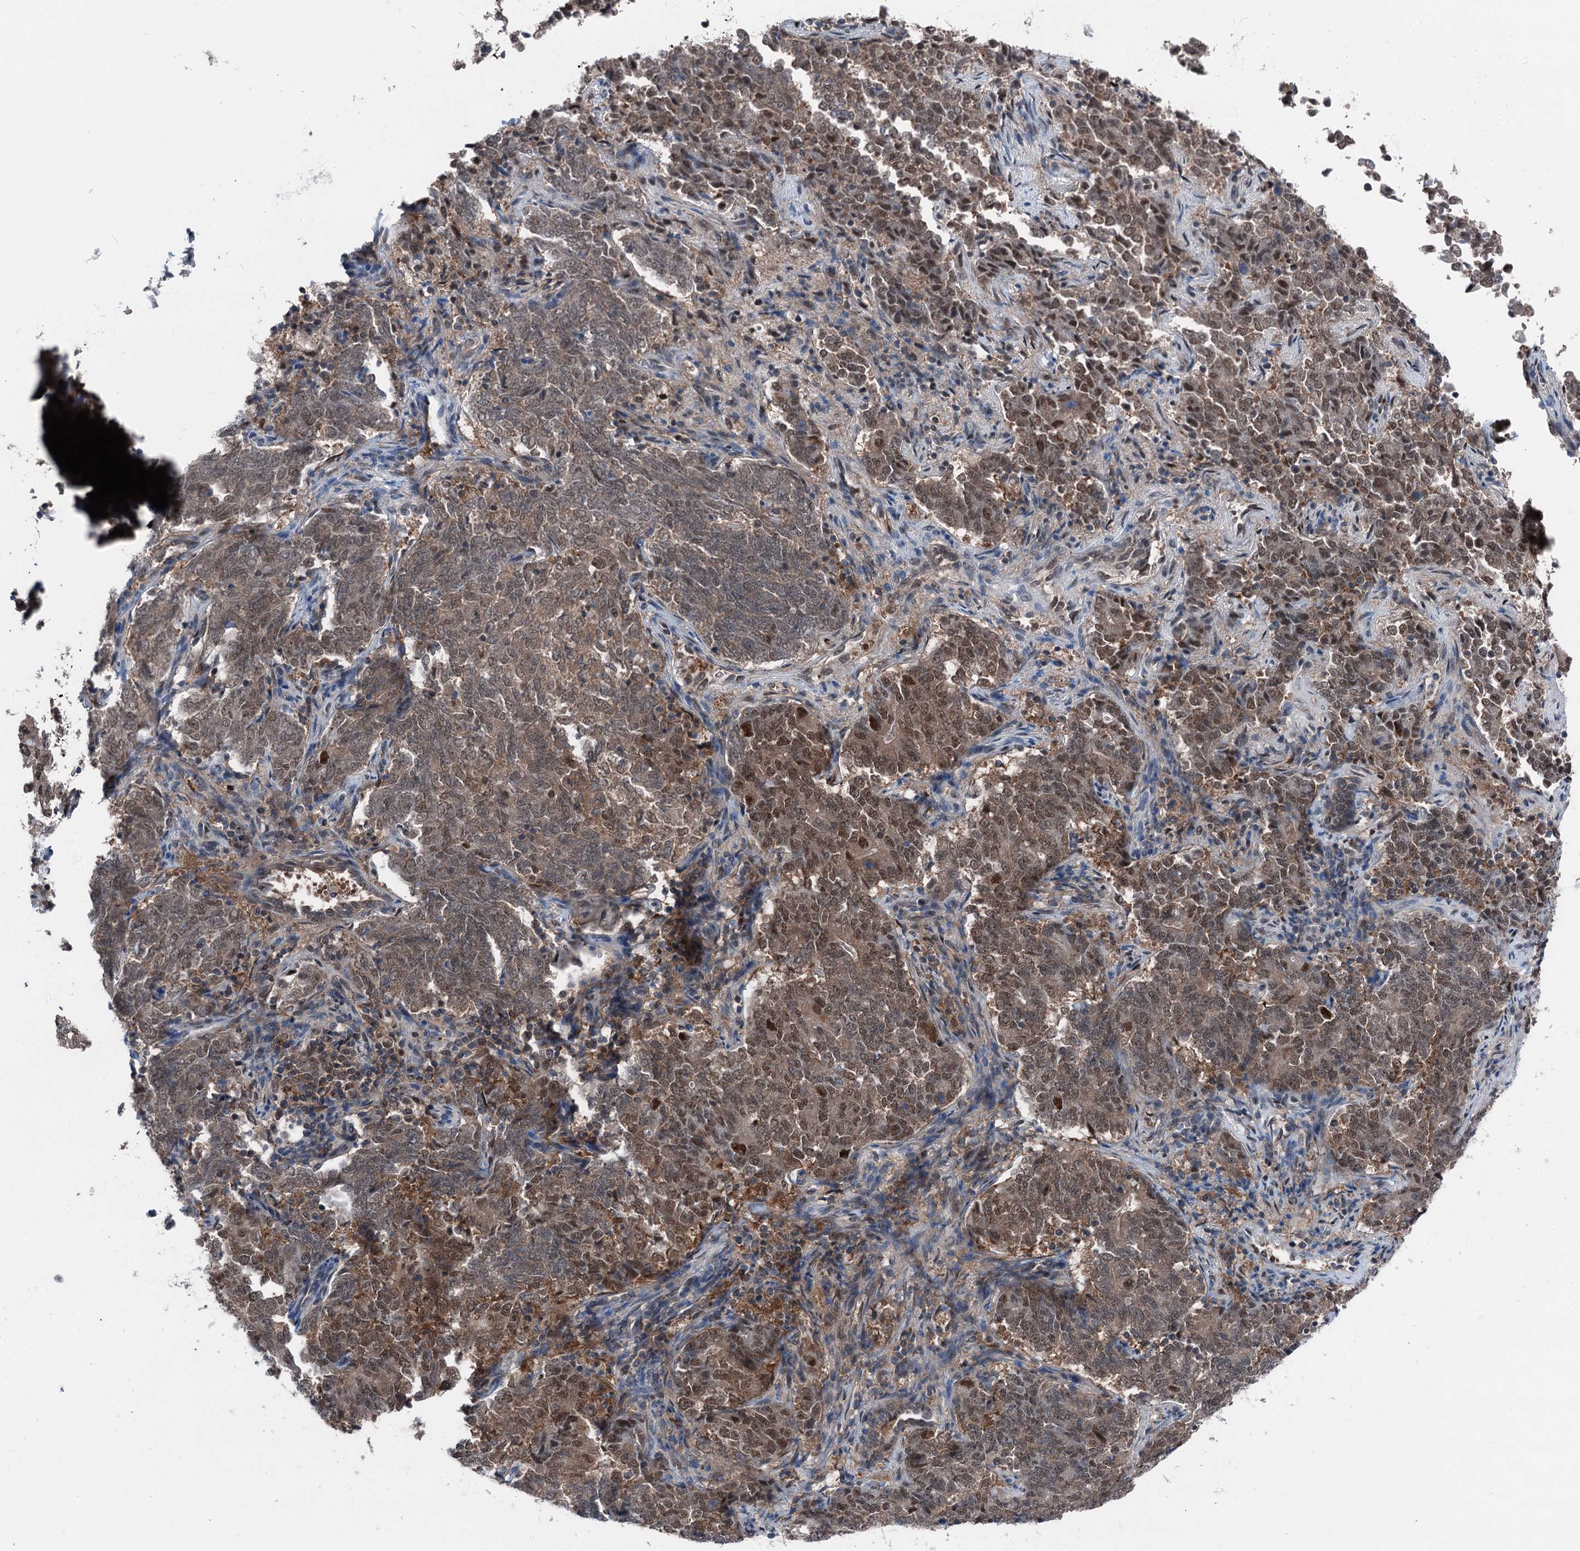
{"staining": {"intensity": "moderate", "quantity": "25%-75%", "location": "cytoplasmic/membranous,nuclear"}, "tissue": "endometrial cancer", "cell_type": "Tumor cells", "image_type": "cancer", "snomed": [{"axis": "morphology", "description": "Adenocarcinoma, NOS"}, {"axis": "topography", "description": "Endometrium"}], "caption": "Endometrial cancer (adenocarcinoma) stained with IHC reveals moderate cytoplasmic/membranous and nuclear expression in about 25%-75% of tumor cells.", "gene": "PSMD13", "patient": {"sex": "female", "age": 80}}